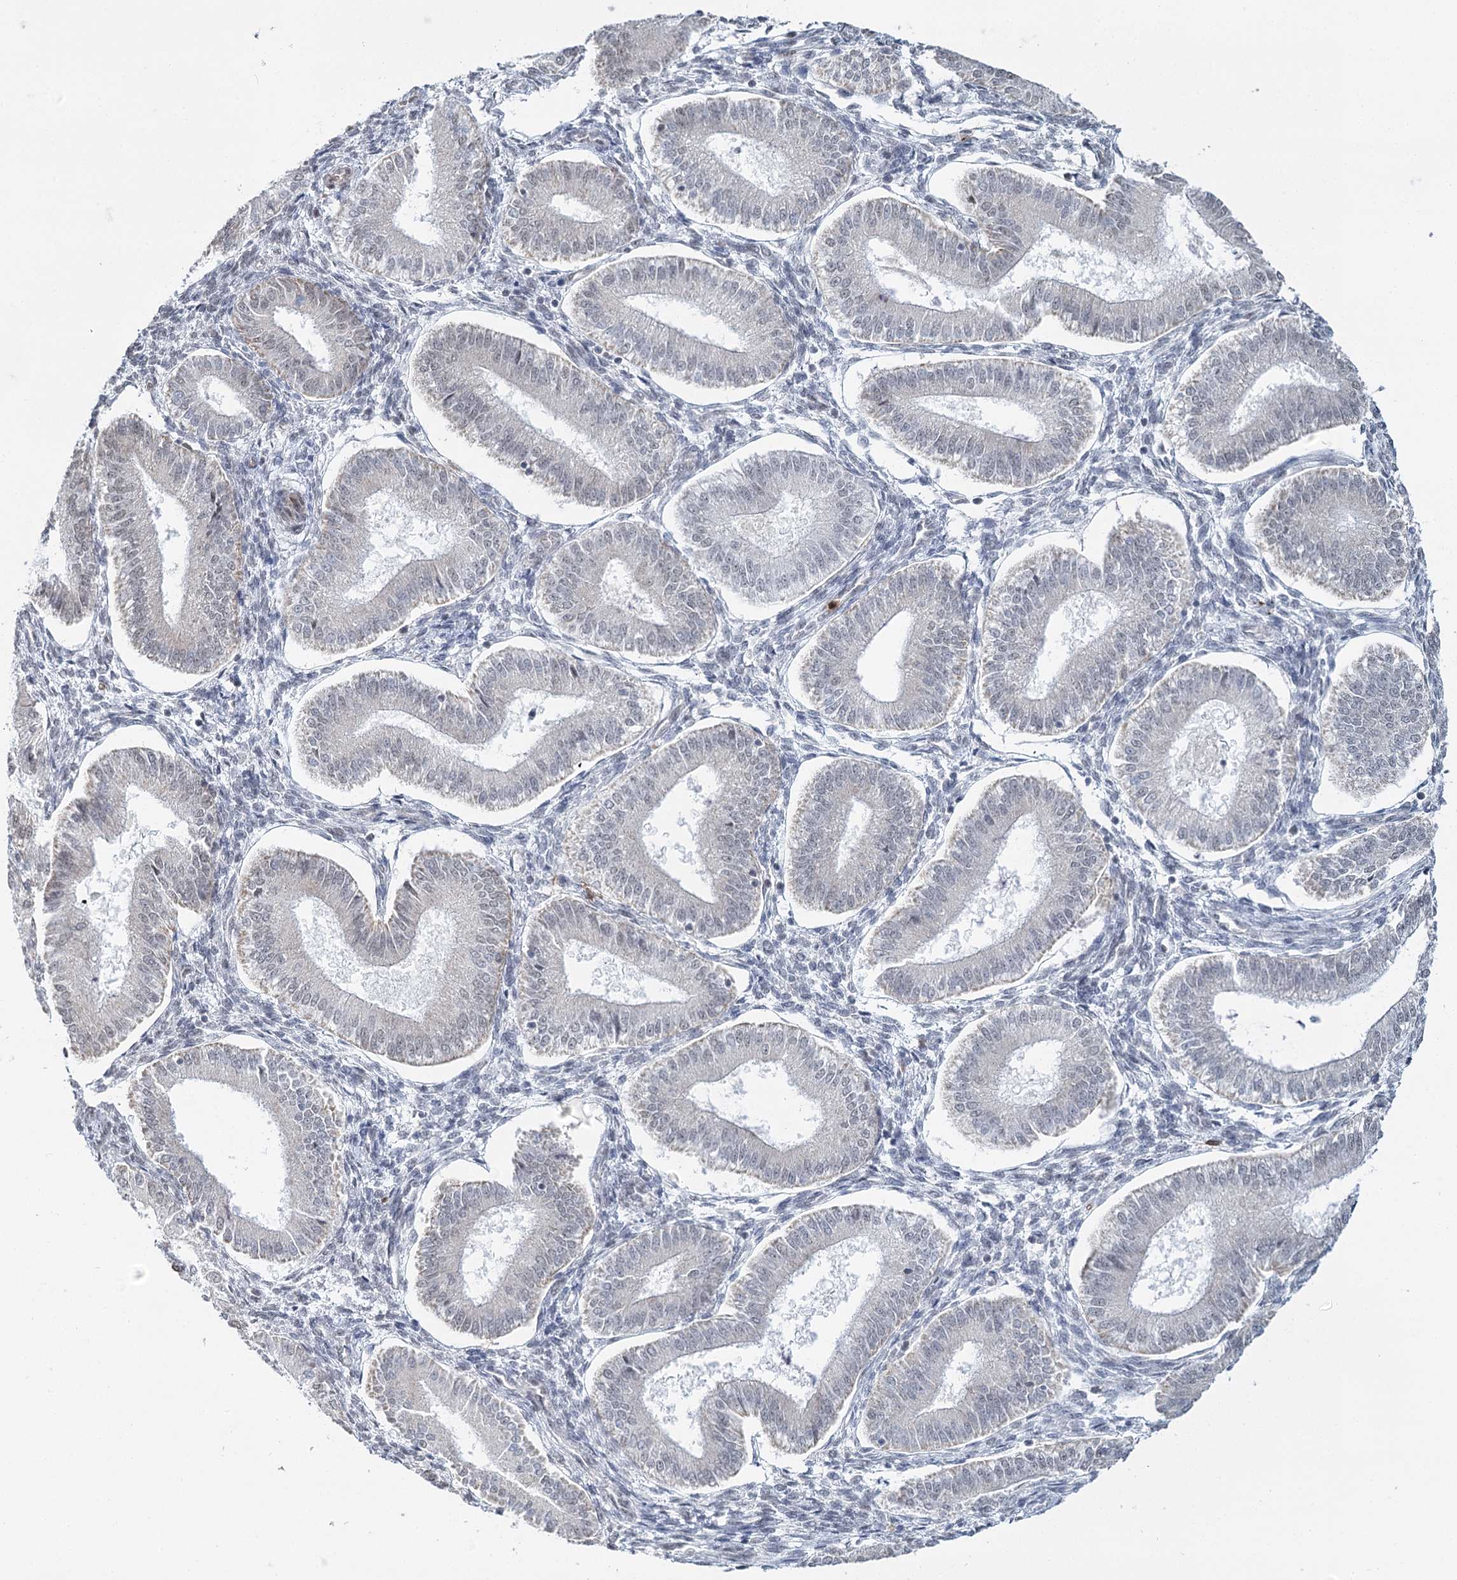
{"staining": {"intensity": "negative", "quantity": "none", "location": "none"}, "tissue": "endometrium", "cell_type": "Cells in endometrial stroma", "image_type": "normal", "snomed": [{"axis": "morphology", "description": "Normal tissue, NOS"}, {"axis": "topography", "description": "Endometrium"}], "caption": "This is a photomicrograph of immunohistochemistry staining of normal endometrium, which shows no positivity in cells in endometrial stroma.", "gene": "ATAD1", "patient": {"sex": "female", "age": 39}}